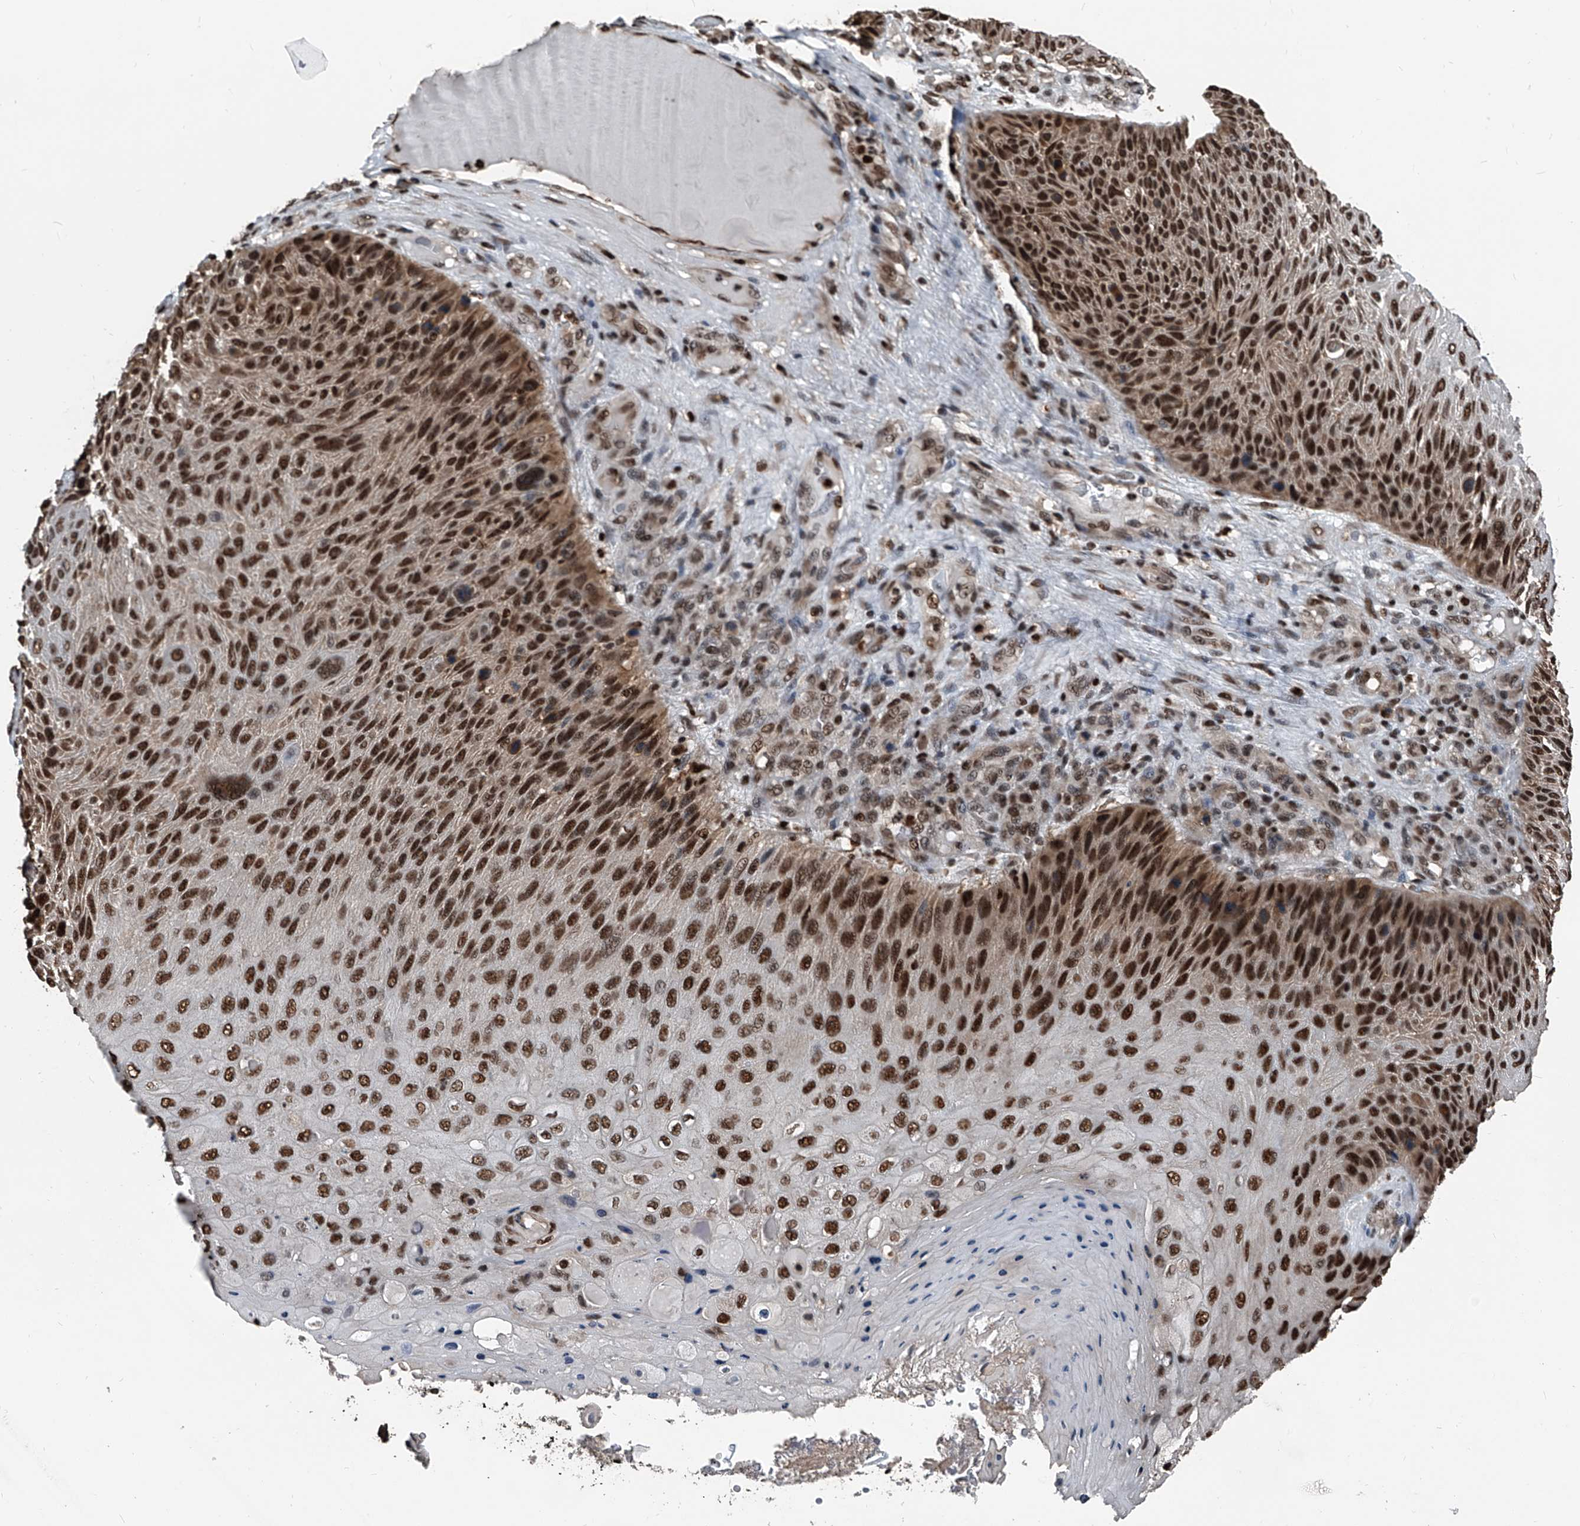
{"staining": {"intensity": "strong", "quantity": ">75%", "location": "nuclear"}, "tissue": "skin cancer", "cell_type": "Tumor cells", "image_type": "cancer", "snomed": [{"axis": "morphology", "description": "Squamous cell carcinoma, NOS"}, {"axis": "topography", "description": "Skin"}], "caption": "Immunohistochemistry (IHC) image of neoplastic tissue: skin squamous cell carcinoma stained using IHC reveals high levels of strong protein expression localized specifically in the nuclear of tumor cells, appearing as a nuclear brown color.", "gene": "FKBP5", "patient": {"sex": "female", "age": 88}}